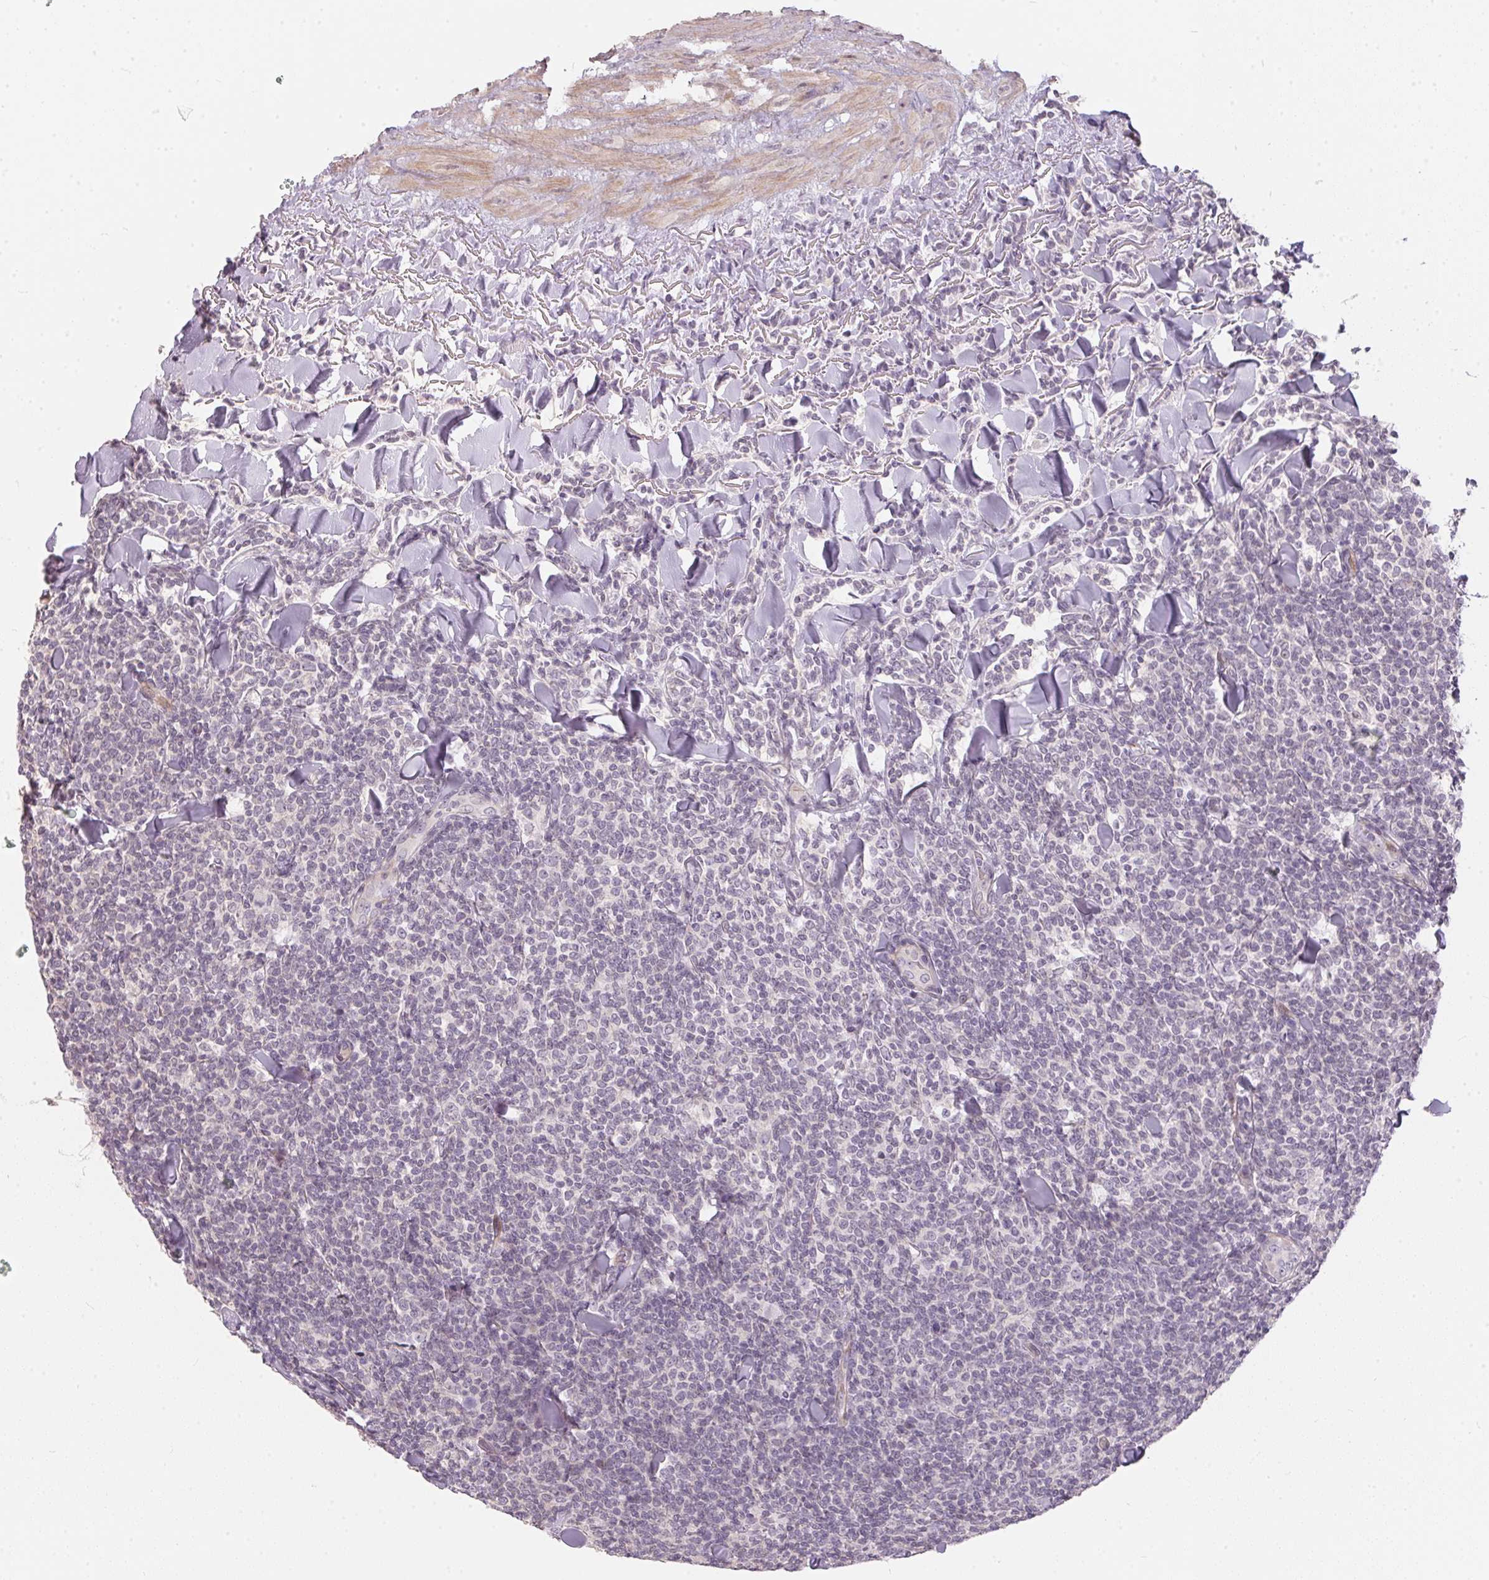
{"staining": {"intensity": "negative", "quantity": "none", "location": "none"}, "tissue": "lymphoma", "cell_type": "Tumor cells", "image_type": "cancer", "snomed": [{"axis": "morphology", "description": "Malignant lymphoma, non-Hodgkin's type, Low grade"}, {"axis": "topography", "description": "Lymph node"}], "caption": "A photomicrograph of lymphoma stained for a protein demonstrates no brown staining in tumor cells.", "gene": "GDAP1L1", "patient": {"sex": "female", "age": 56}}